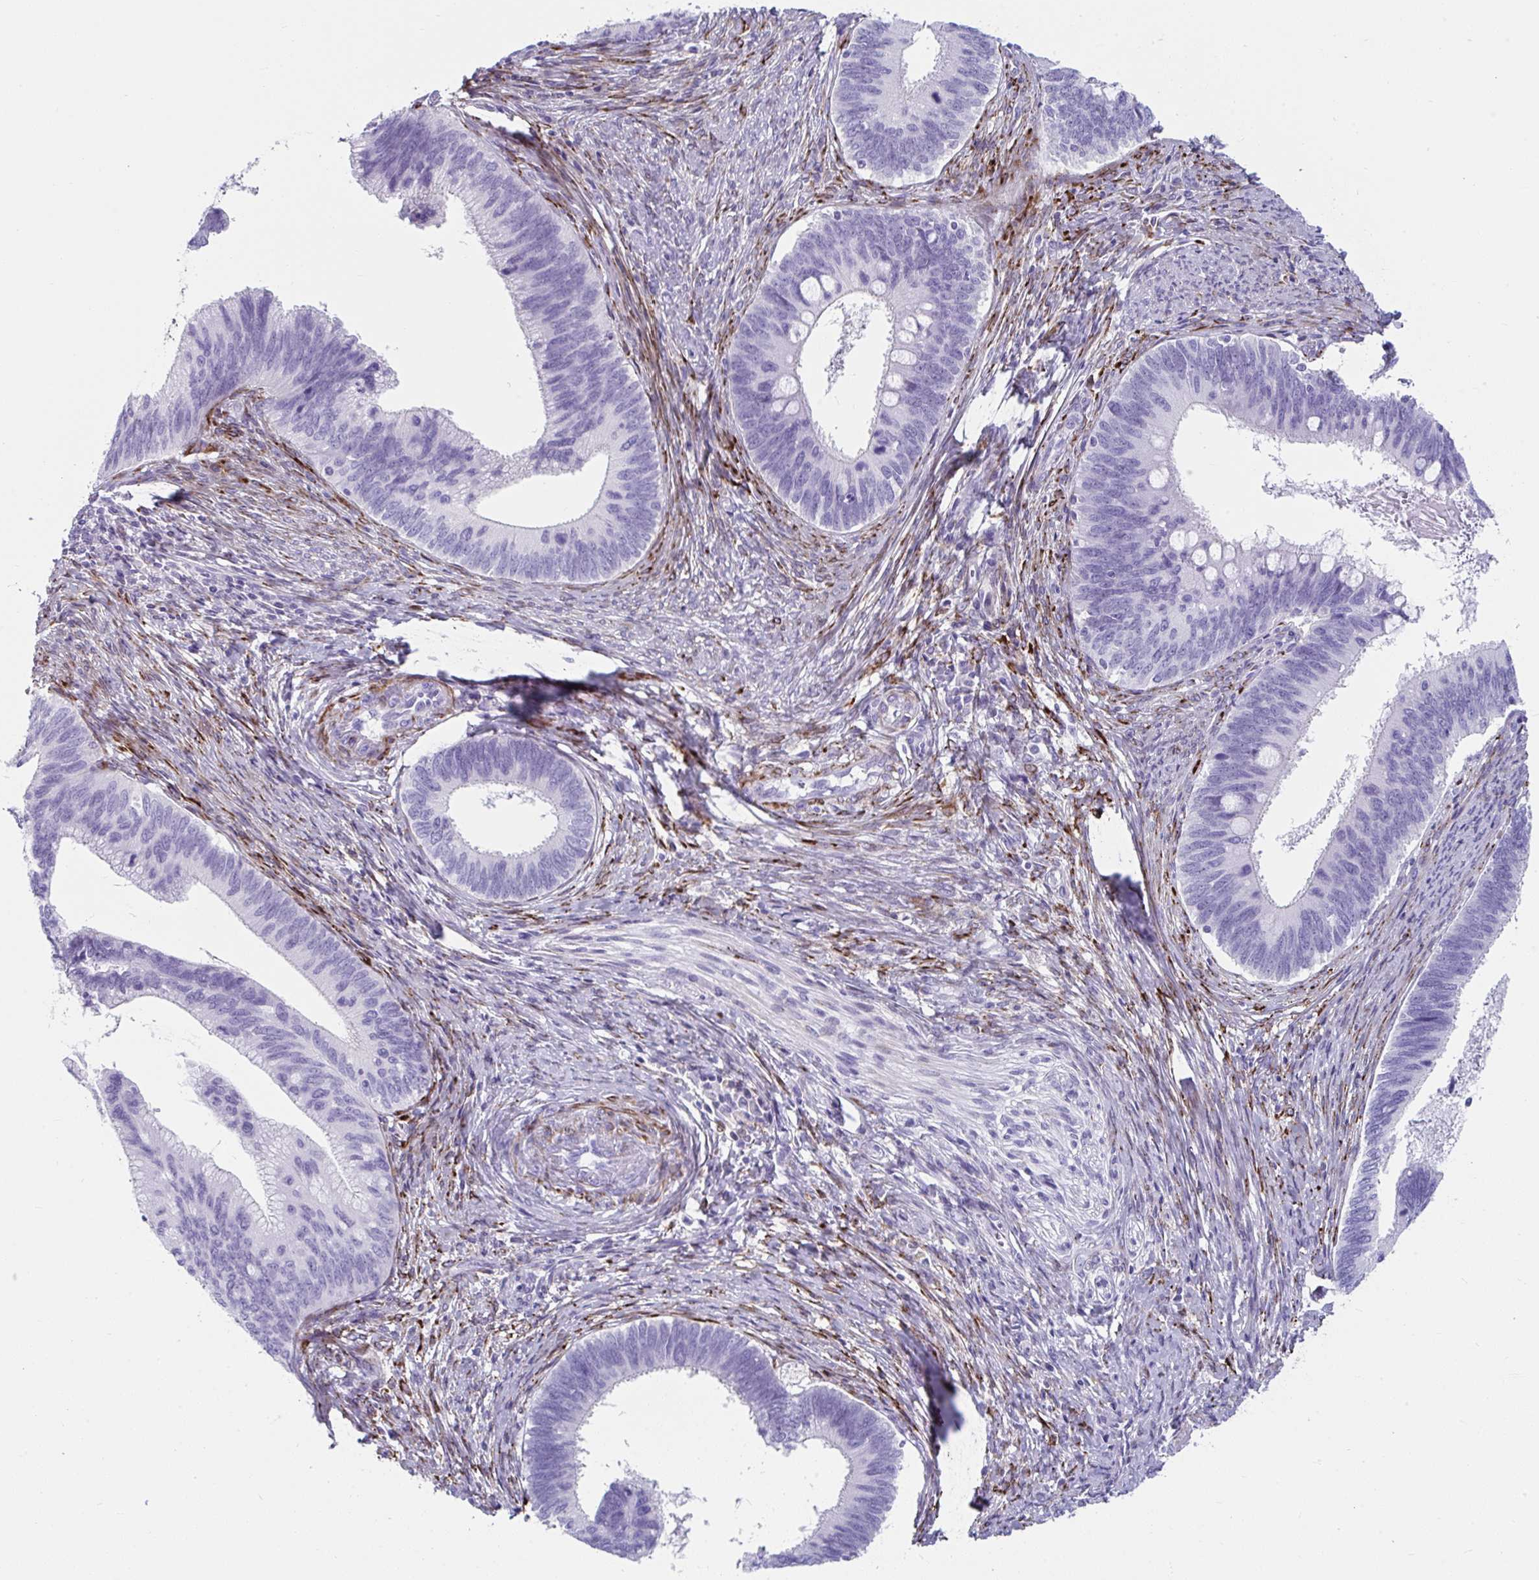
{"staining": {"intensity": "negative", "quantity": "none", "location": "none"}, "tissue": "cervical cancer", "cell_type": "Tumor cells", "image_type": "cancer", "snomed": [{"axis": "morphology", "description": "Adenocarcinoma, NOS"}, {"axis": "topography", "description": "Cervix"}], "caption": "This is a image of immunohistochemistry staining of cervical cancer, which shows no positivity in tumor cells.", "gene": "GRXCR2", "patient": {"sex": "female", "age": 42}}